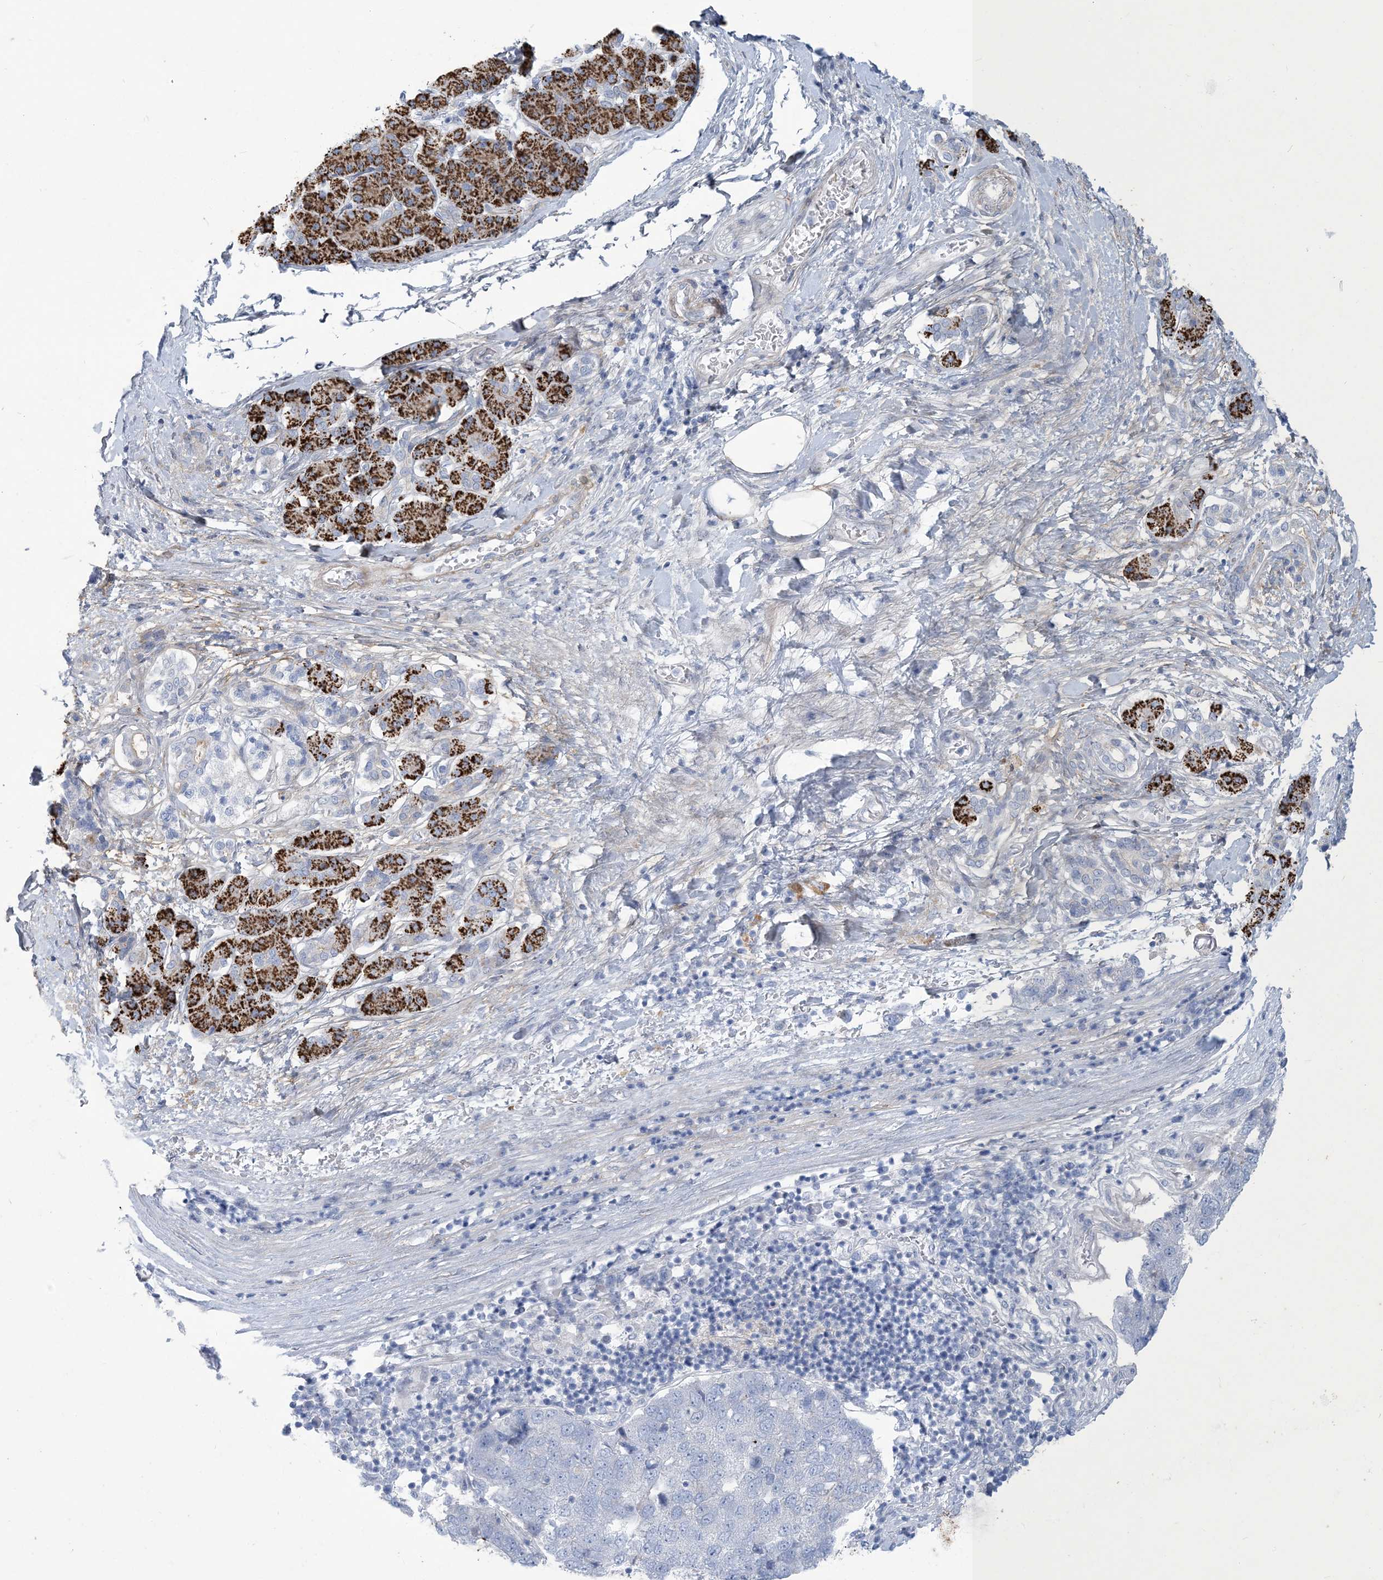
{"staining": {"intensity": "negative", "quantity": "none", "location": "none"}, "tissue": "pancreatic cancer", "cell_type": "Tumor cells", "image_type": "cancer", "snomed": [{"axis": "morphology", "description": "Adenocarcinoma, NOS"}, {"axis": "topography", "description": "Pancreas"}], "caption": "Tumor cells are negative for brown protein staining in adenocarcinoma (pancreatic).", "gene": "MOXD1", "patient": {"sex": "female", "age": 61}}